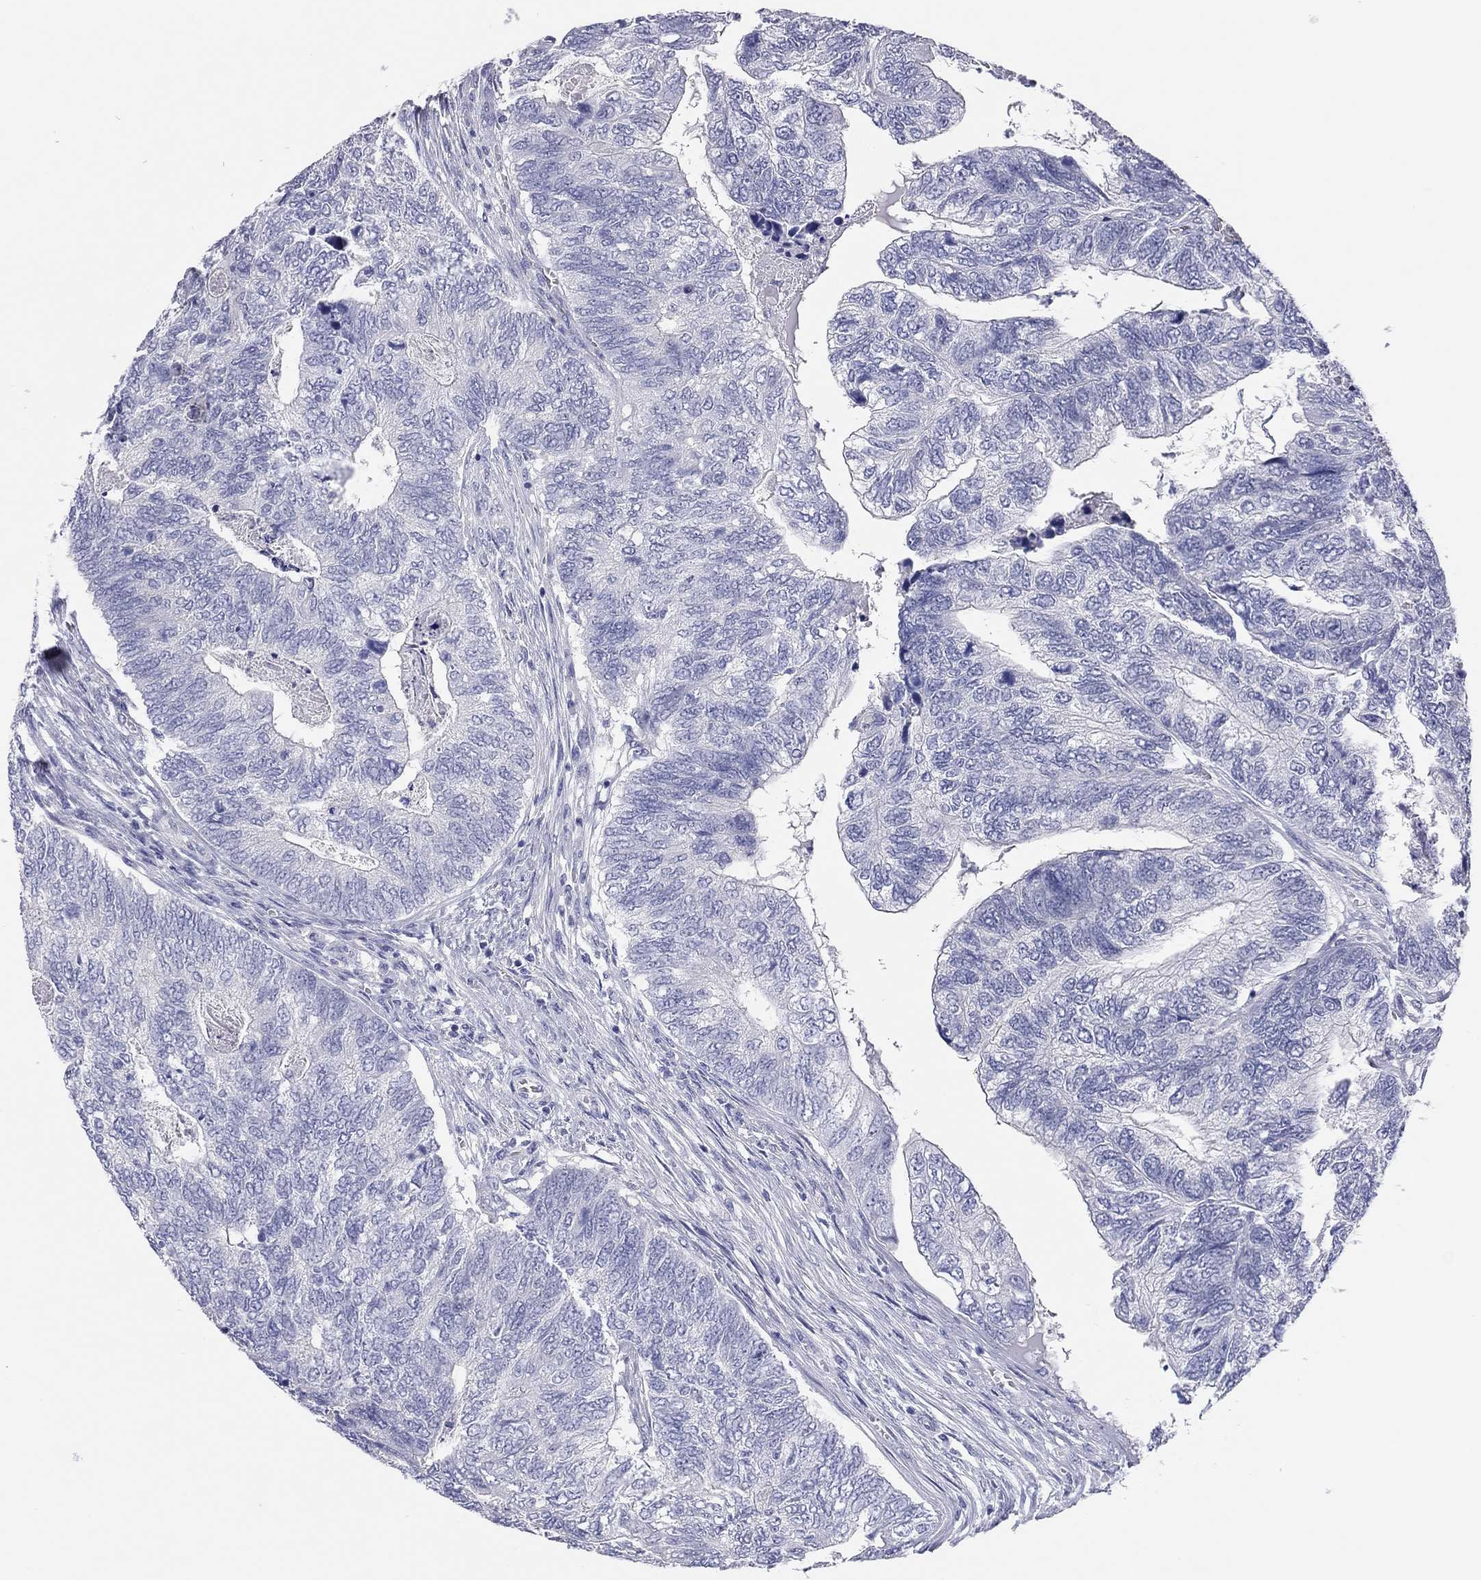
{"staining": {"intensity": "negative", "quantity": "none", "location": "none"}, "tissue": "colorectal cancer", "cell_type": "Tumor cells", "image_type": "cancer", "snomed": [{"axis": "morphology", "description": "Adenocarcinoma, NOS"}, {"axis": "topography", "description": "Colon"}], "caption": "Immunohistochemistry (IHC) of adenocarcinoma (colorectal) displays no positivity in tumor cells.", "gene": "TMEM221", "patient": {"sex": "female", "age": 67}}